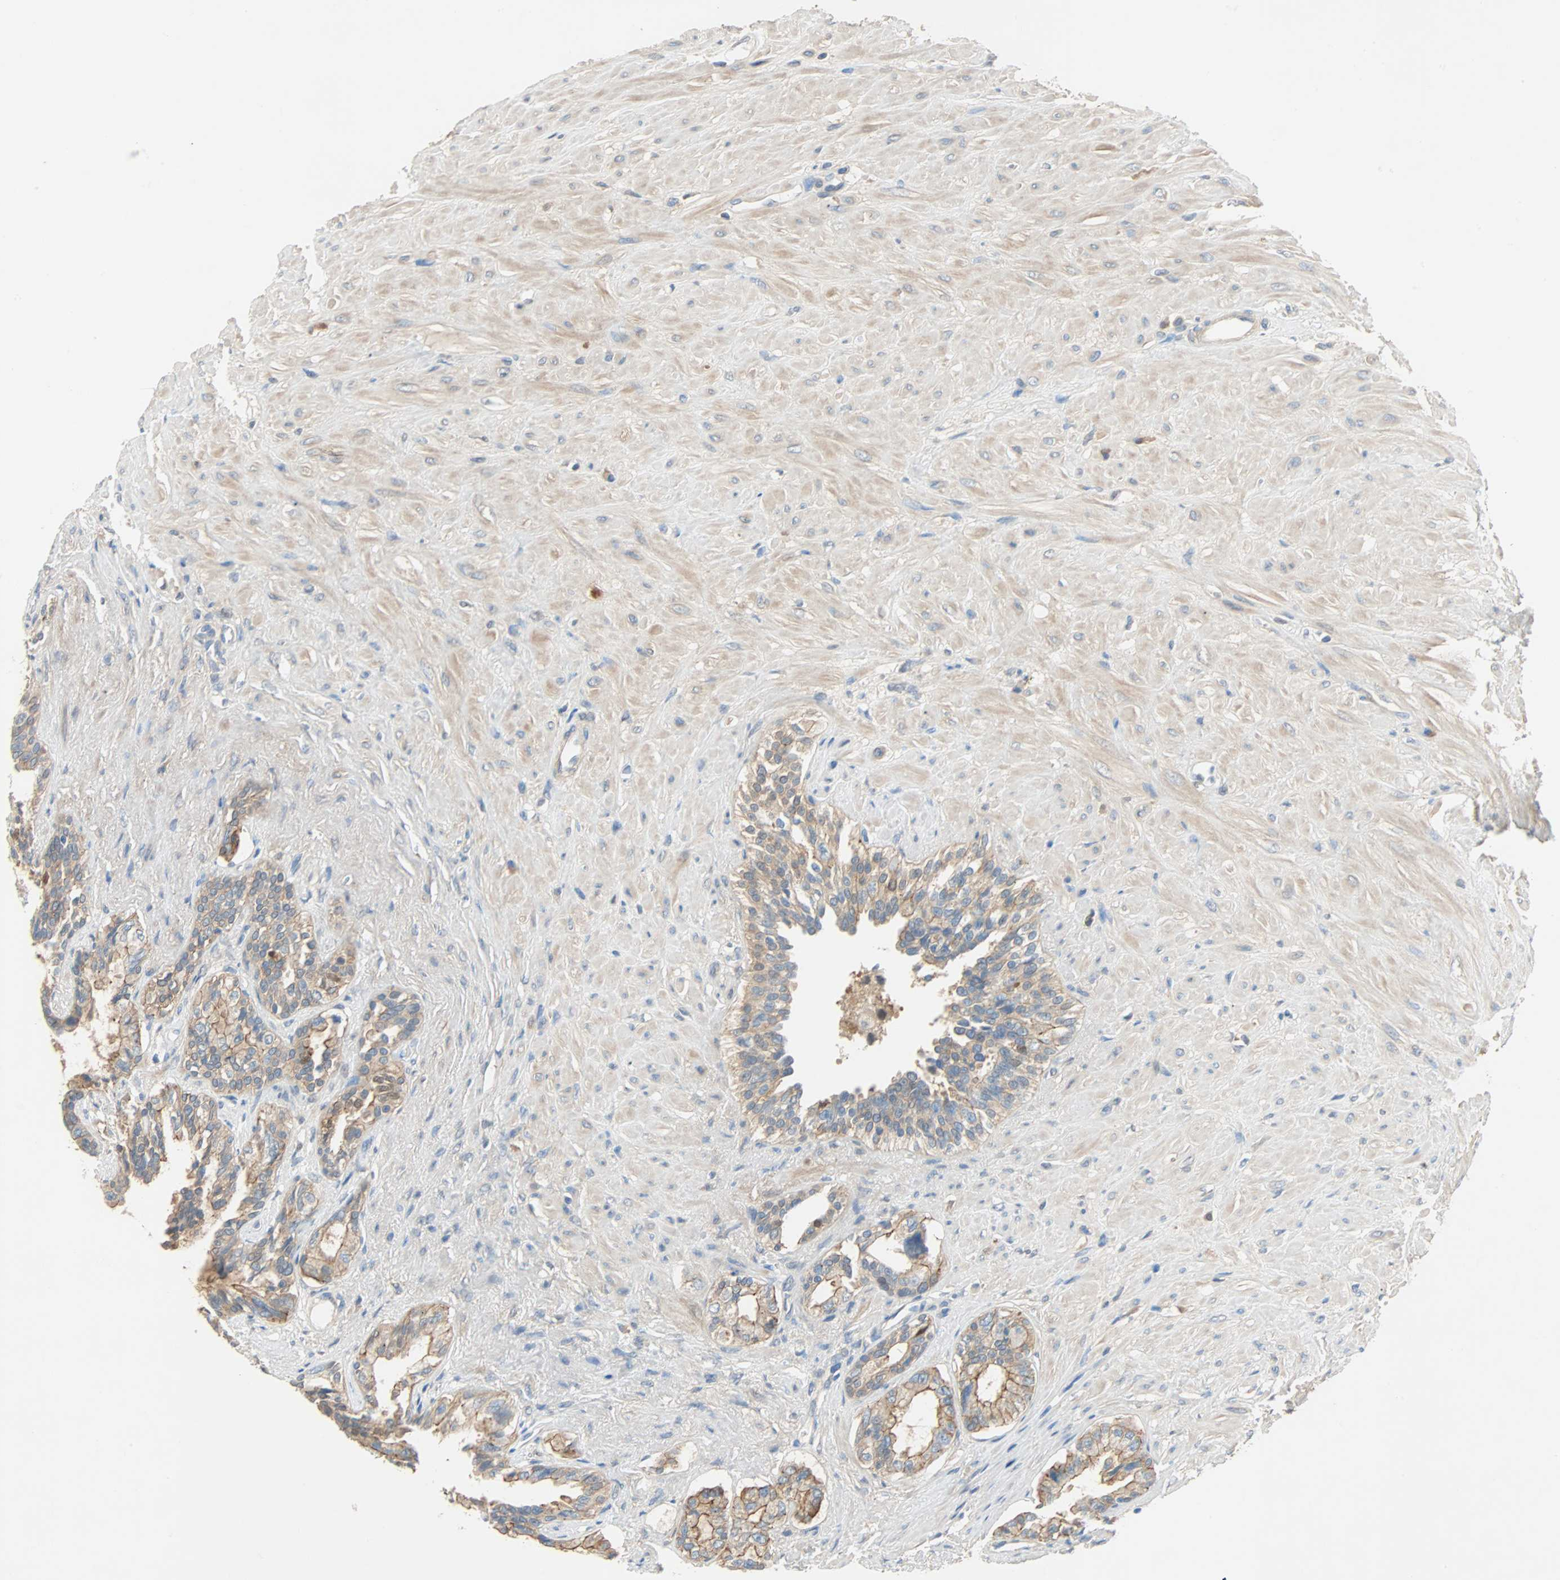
{"staining": {"intensity": "moderate", "quantity": ">75%", "location": "cytoplasmic/membranous"}, "tissue": "seminal vesicle", "cell_type": "Glandular cells", "image_type": "normal", "snomed": [{"axis": "morphology", "description": "Normal tissue, NOS"}, {"axis": "topography", "description": "Seminal veicle"}], "caption": "An immunohistochemistry (IHC) image of unremarkable tissue is shown. Protein staining in brown labels moderate cytoplasmic/membranous positivity in seminal vesicle within glandular cells.", "gene": "TNFRSF12A", "patient": {"sex": "male", "age": 61}}